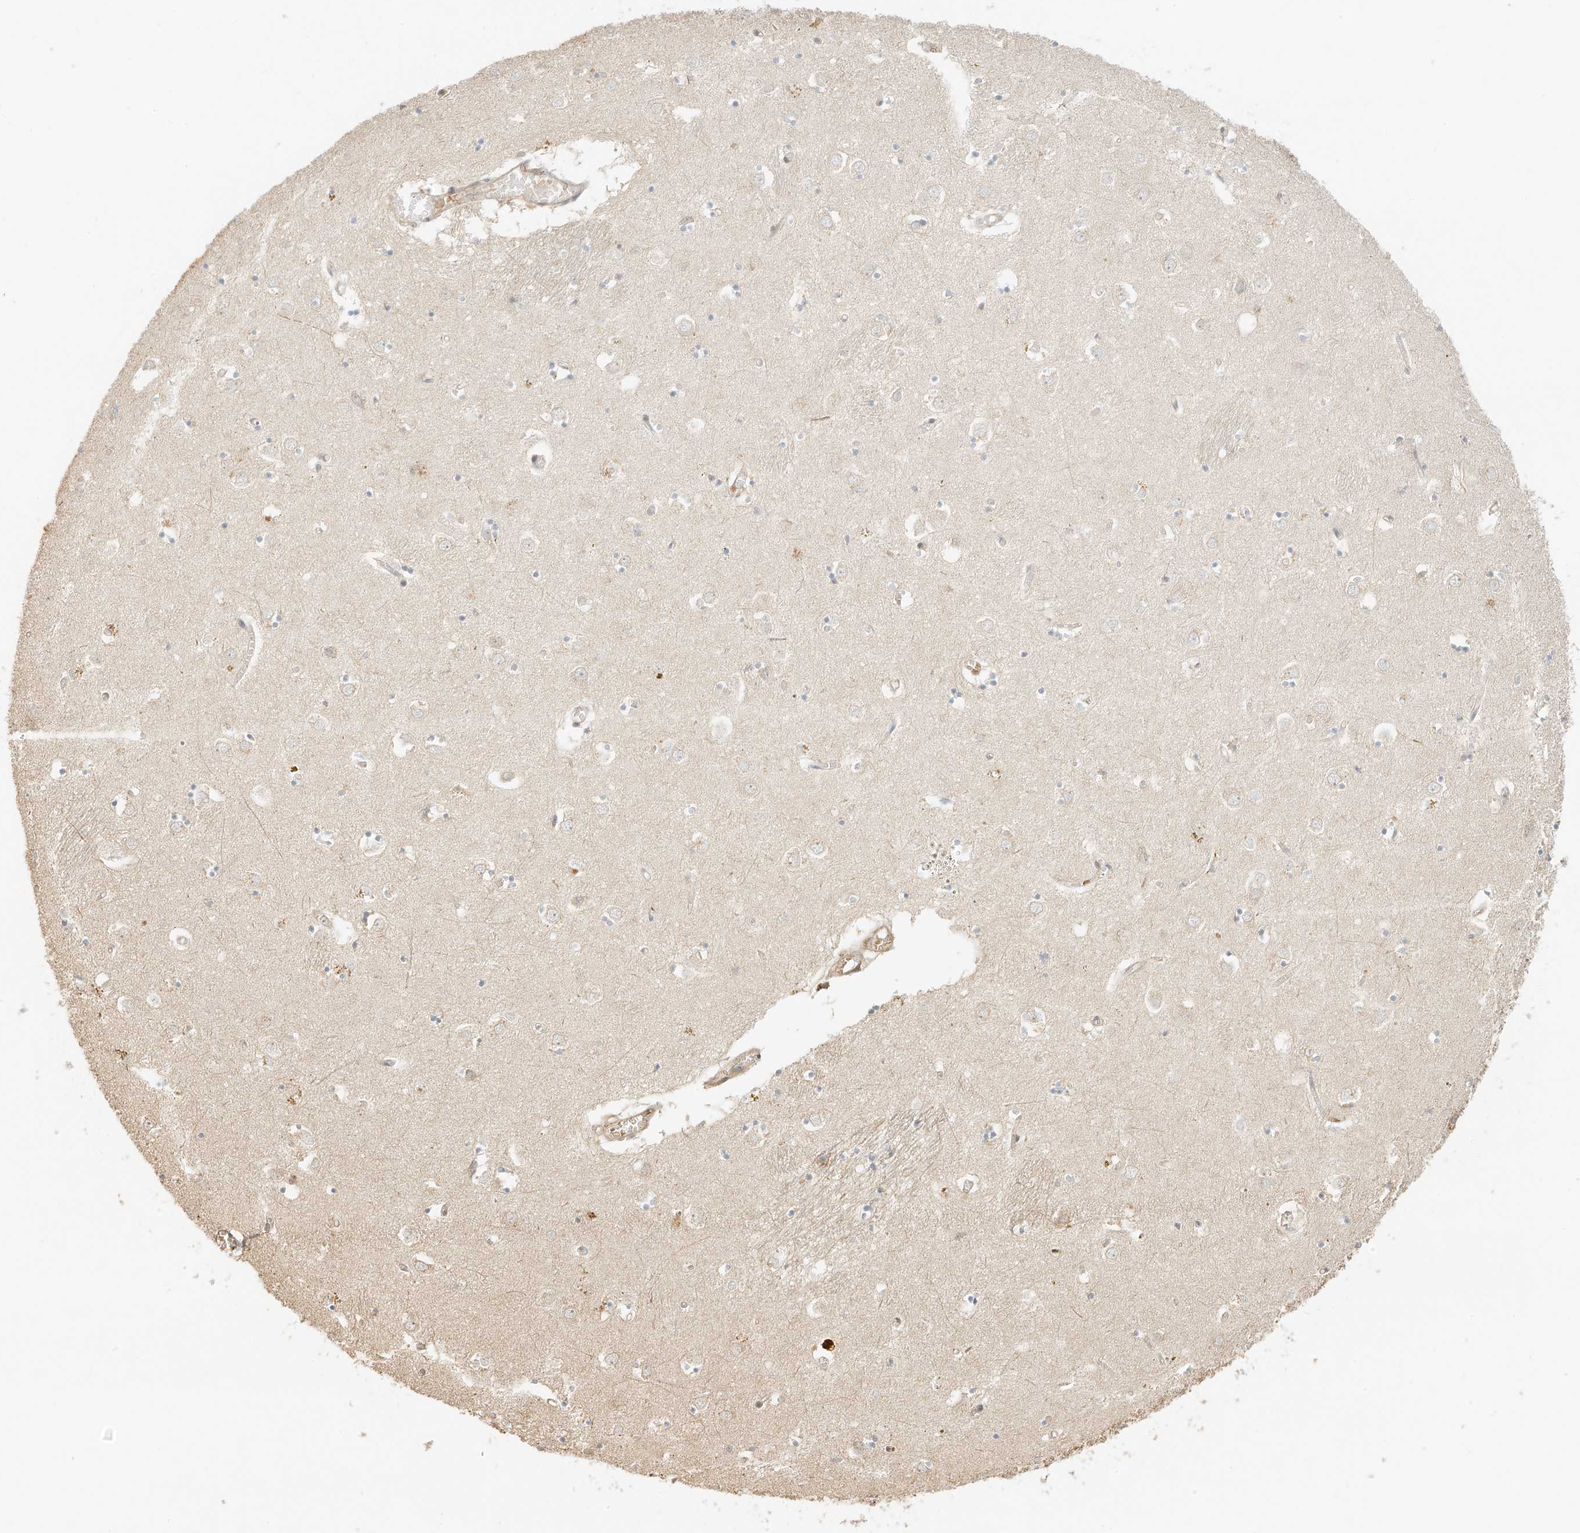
{"staining": {"intensity": "negative", "quantity": "none", "location": "none"}, "tissue": "caudate", "cell_type": "Glial cells", "image_type": "normal", "snomed": [{"axis": "morphology", "description": "Normal tissue, NOS"}, {"axis": "topography", "description": "Lateral ventricle wall"}], "caption": "This image is of benign caudate stained with IHC to label a protein in brown with the nuclei are counter-stained blue. There is no staining in glial cells. The staining was performed using DAB (3,3'-diaminobenzidine) to visualize the protein expression in brown, while the nuclei were stained in blue with hematoxylin (Magnification: 20x).", "gene": "UPK1B", "patient": {"sex": "male", "age": 70}}